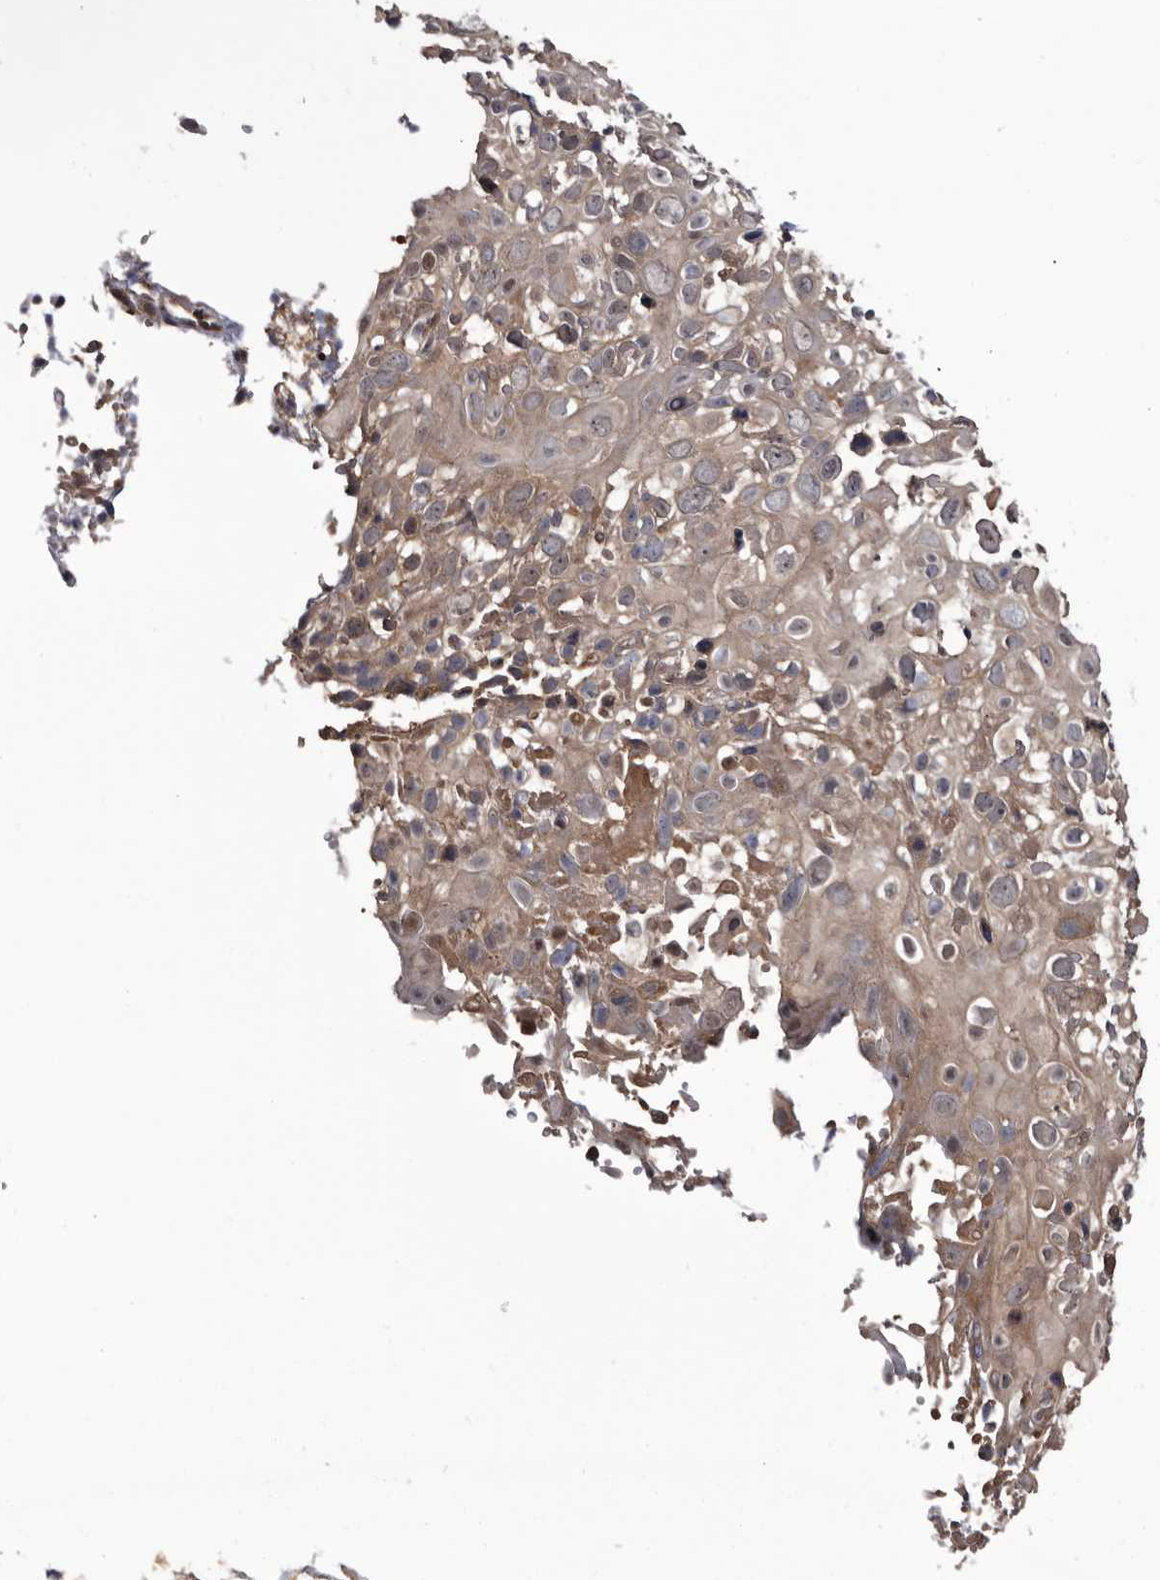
{"staining": {"intensity": "weak", "quantity": ">75%", "location": "cytoplasmic/membranous"}, "tissue": "cervical cancer", "cell_type": "Tumor cells", "image_type": "cancer", "snomed": [{"axis": "morphology", "description": "Squamous cell carcinoma, NOS"}, {"axis": "topography", "description": "Cervix"}], "caption": "Immunohistochemistry histopathology image of cervical cancer stained for a protein (brown), which shows low levels of weak cytoplasmic/membranous positivity in approximately >75% of tumor cells.", "gene": "TTI2", "patient": {"sex": "female", "age": 74}}